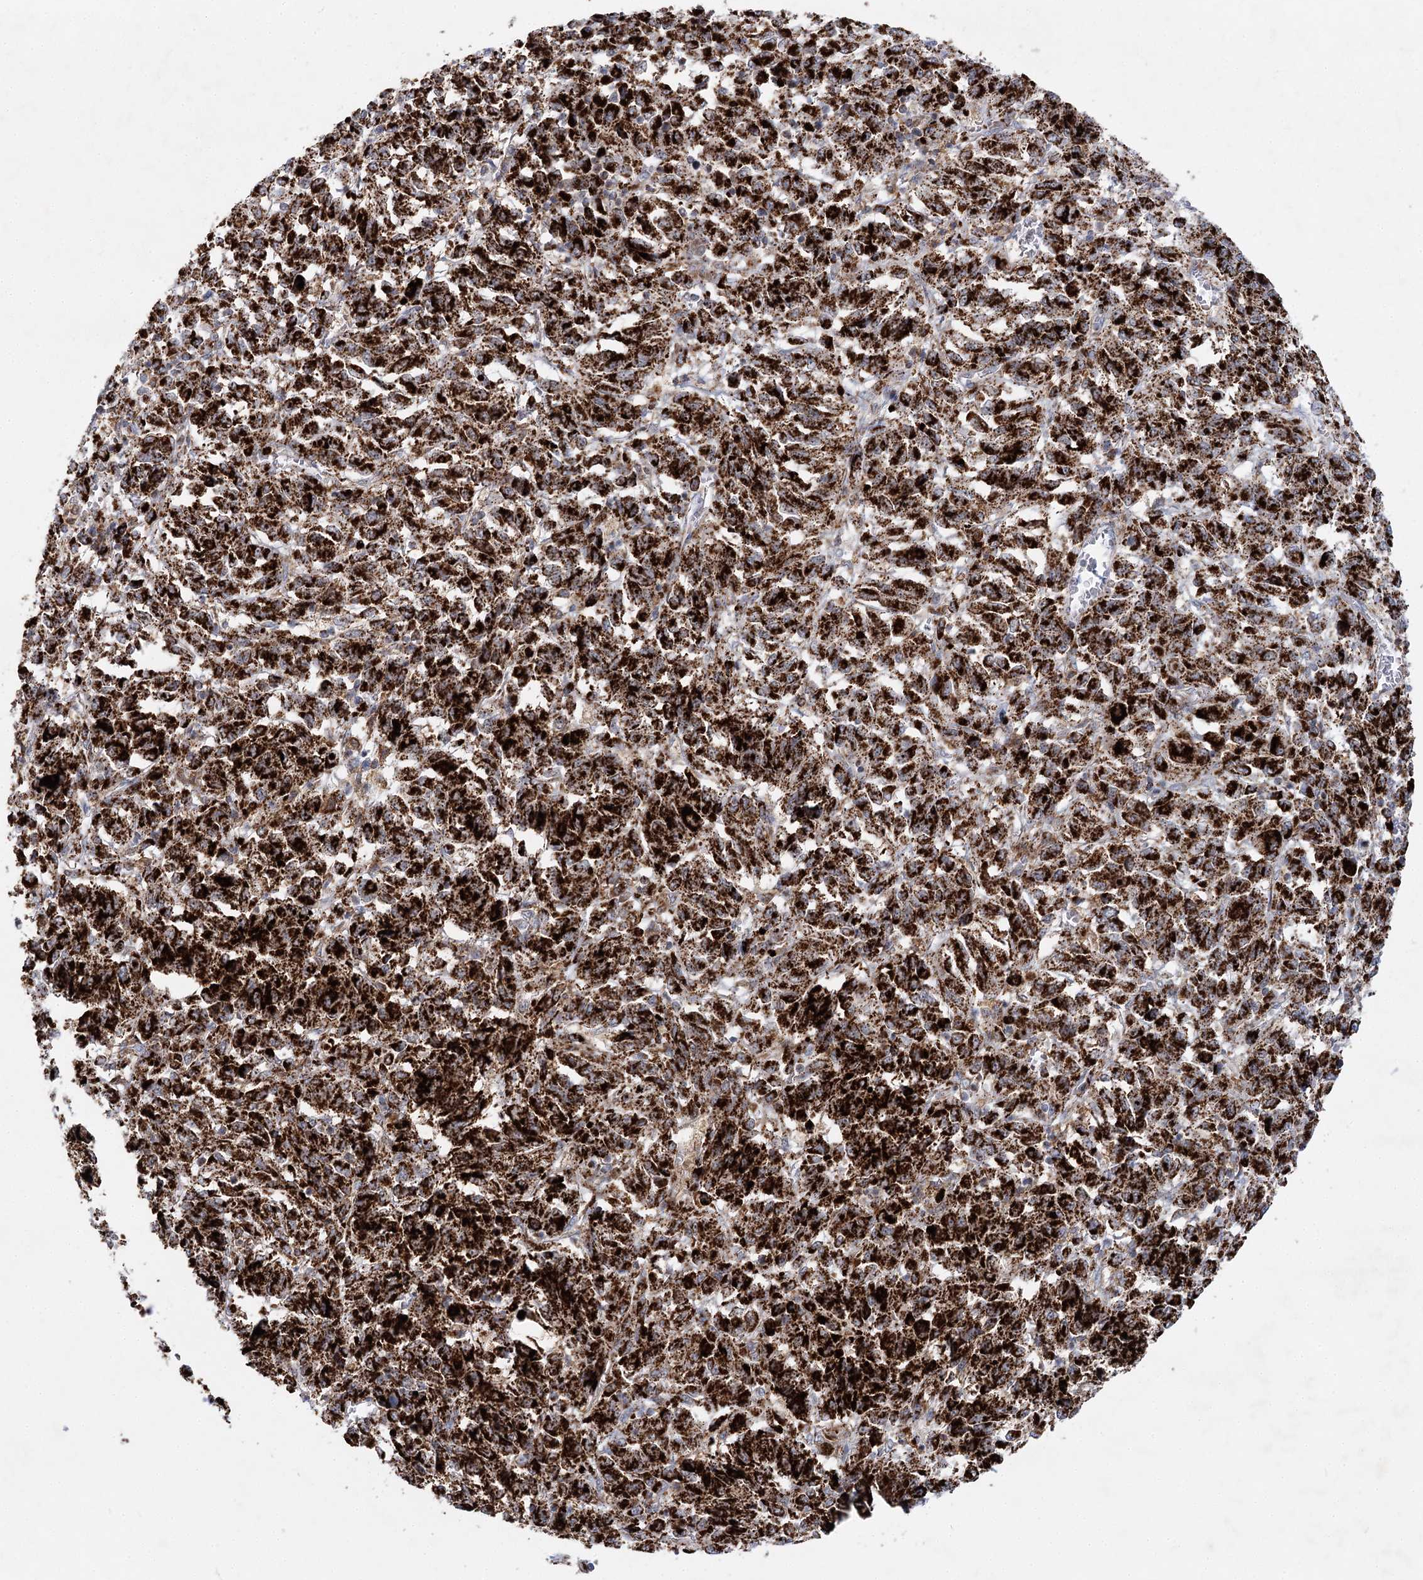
{"staining": {"intensity": "strong", "quantity": ">75%", "location": "cytoplasmic/membranous"}, "tissue": "melanoma", "cell_type": "Tumor cells", "image_type": "cancer", "snomed": [{"axis": "morphology", "description": "Malignant melanoma, Metastatic site"}, {"axis": "topography", "description": "Lung"}], "caption": "Melanoma was stained to show a protein in brown. There is high levels of strong cytoplasmic/membranous expression in approximately >75% of tumor cells. The protein of interest is stained brown, and the nuclei are stained in blue (DAB IHC with brightfield microscopy, high magnification).", "gene": "TAS1R1", "patient": {"sex": "male", "age": 64}}